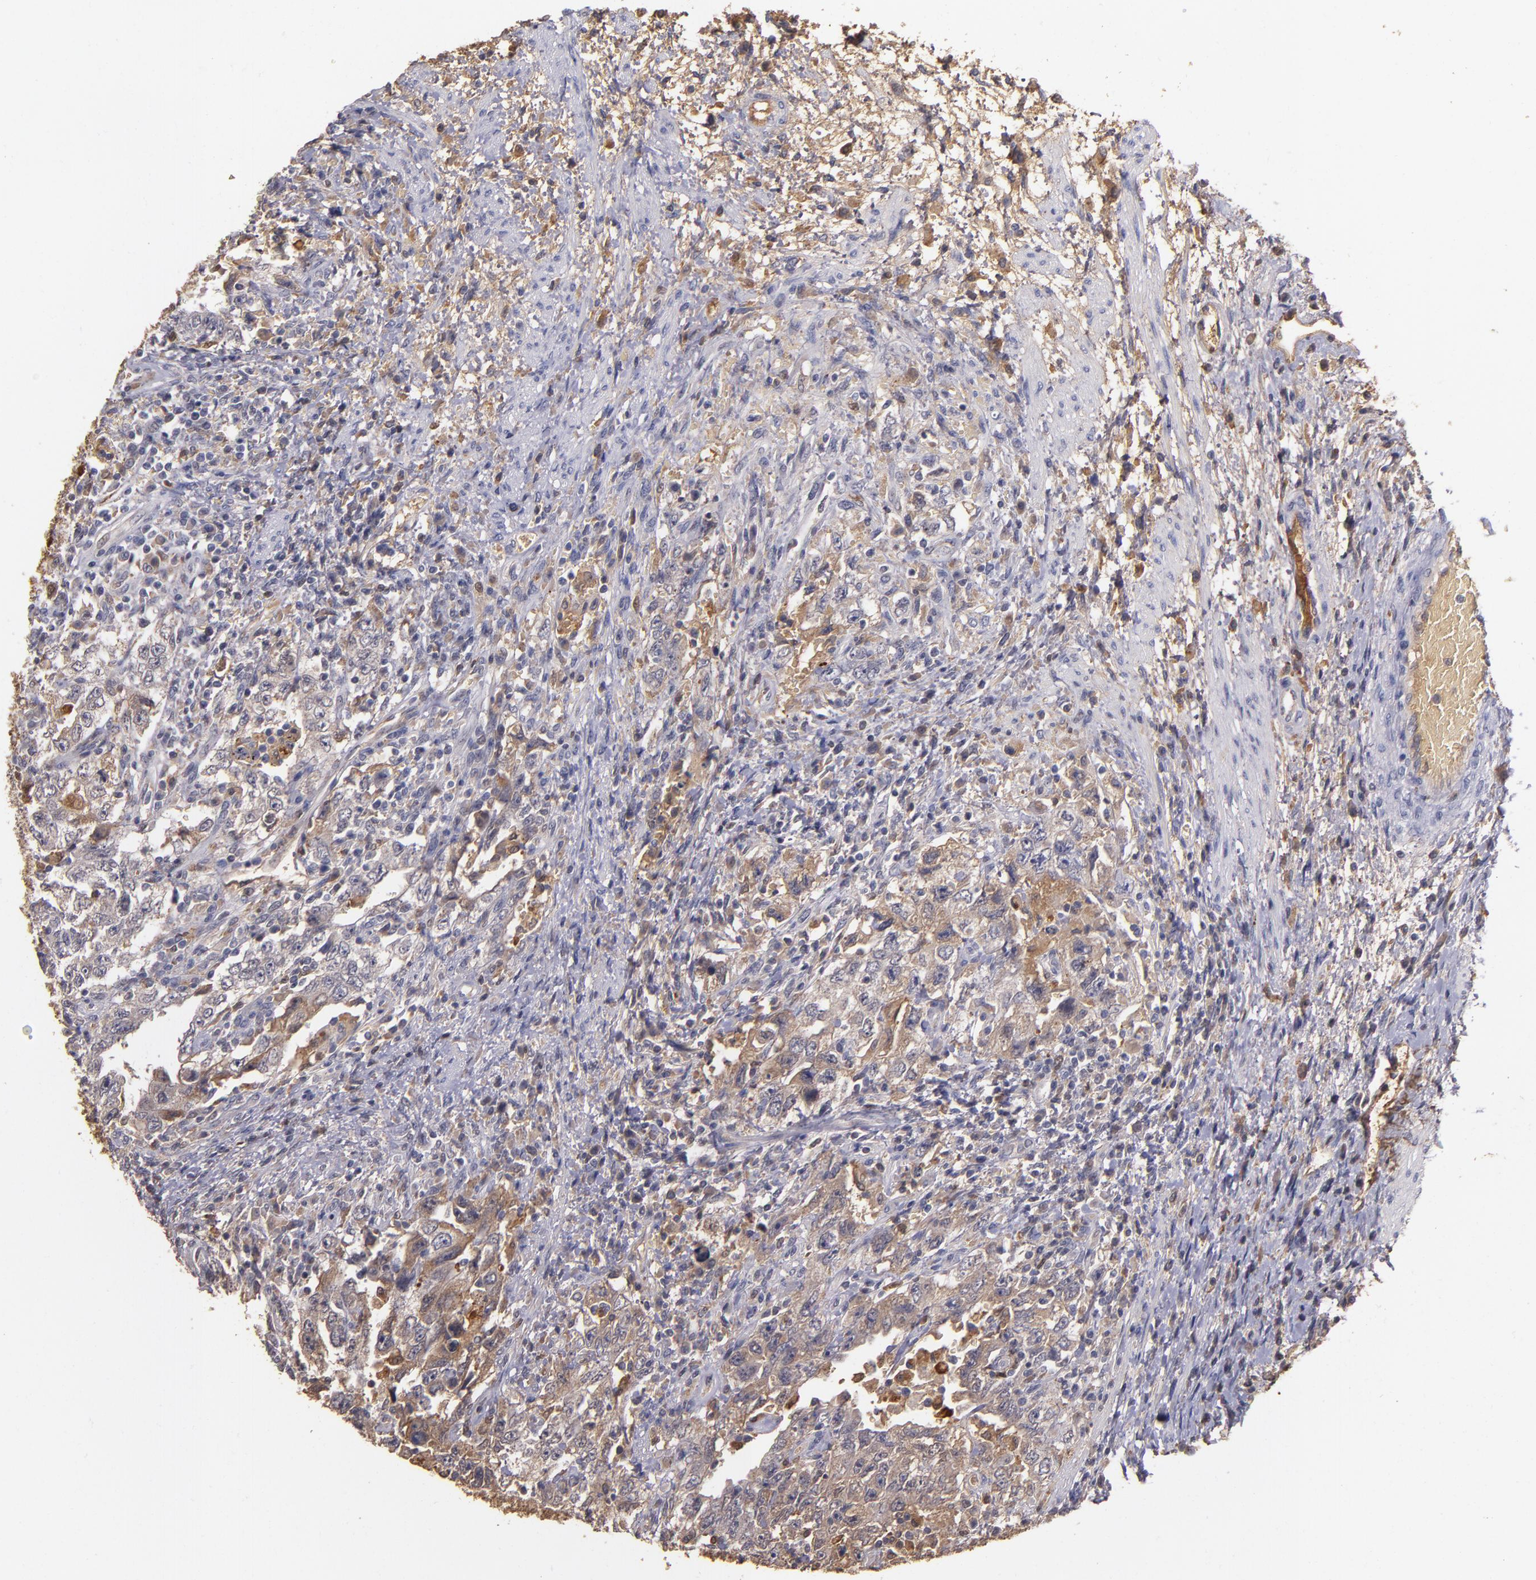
{"staining": {"intensity": "strong", "quantity": ">75%", "location": "cytoplasmic/membranous"}, "tissue": "testis cancer", "cell_type": "Tumor cells", "image_type": "cancer", "snomed": [{"axis": "morphology", "description": "Carcinoma, Embryonal, NOS"}, {"axis": "topography", "description": "Testis"}], "caption": "Immunohistochemistry (IHC) image of neoplastic tissue: embryonal carcinoma (testis) stained using immunohistochemistry shows high levels of strong protein expression localized specifically in the cytoplasmic/membranous of tumor cells, appearing as a cytoplasmic/membranous brown color.", "gene": "PTS", "patient": {"sex": "male", "age": 26}}